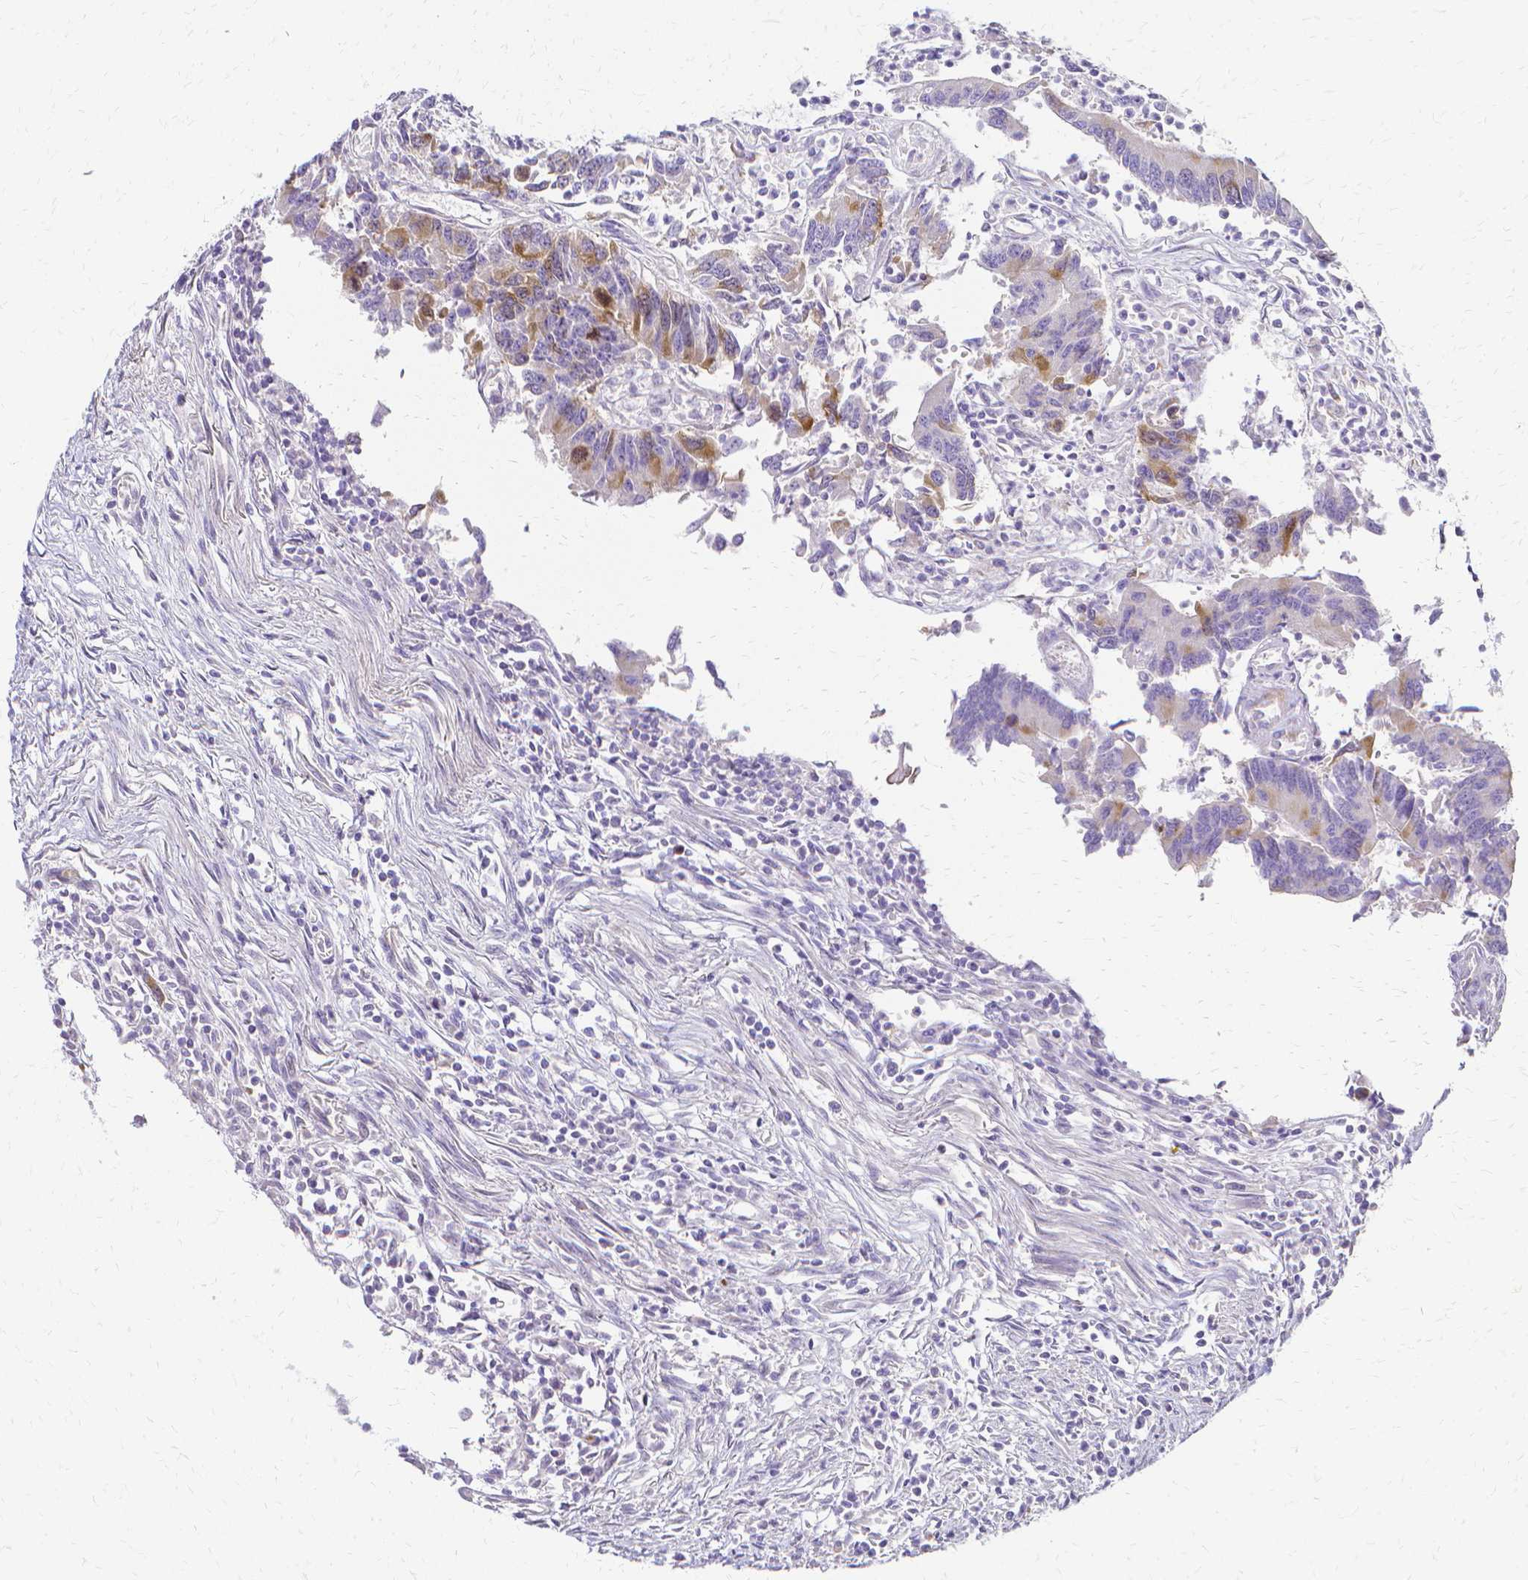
{"staining": {"intensity": "moderate", "quantity": "<25%", "location": "cytoplasmic/membranous"}, "tissue": "colorectal cancer", "cell_type": "Tumor cells", "image_type": "cancer", "snomed": [{"axis": "morphology", "description": "Adenocarcinoma, NOS"}, {"axis": "topography", "description": "Colon"}], "caption": "Immunohistochemistry image of neoplastic tissue: human colorectal cancer (adenocarcinoma) stained using IHC reveals low levels of moderate protein expression localized specifically in the cytoplasmic/membranous of tumor cells, appearing as a cytoplasmic/membranous brown color.", "gene": "CCNB1", "patient": {"sex": "female", "age": 67}}